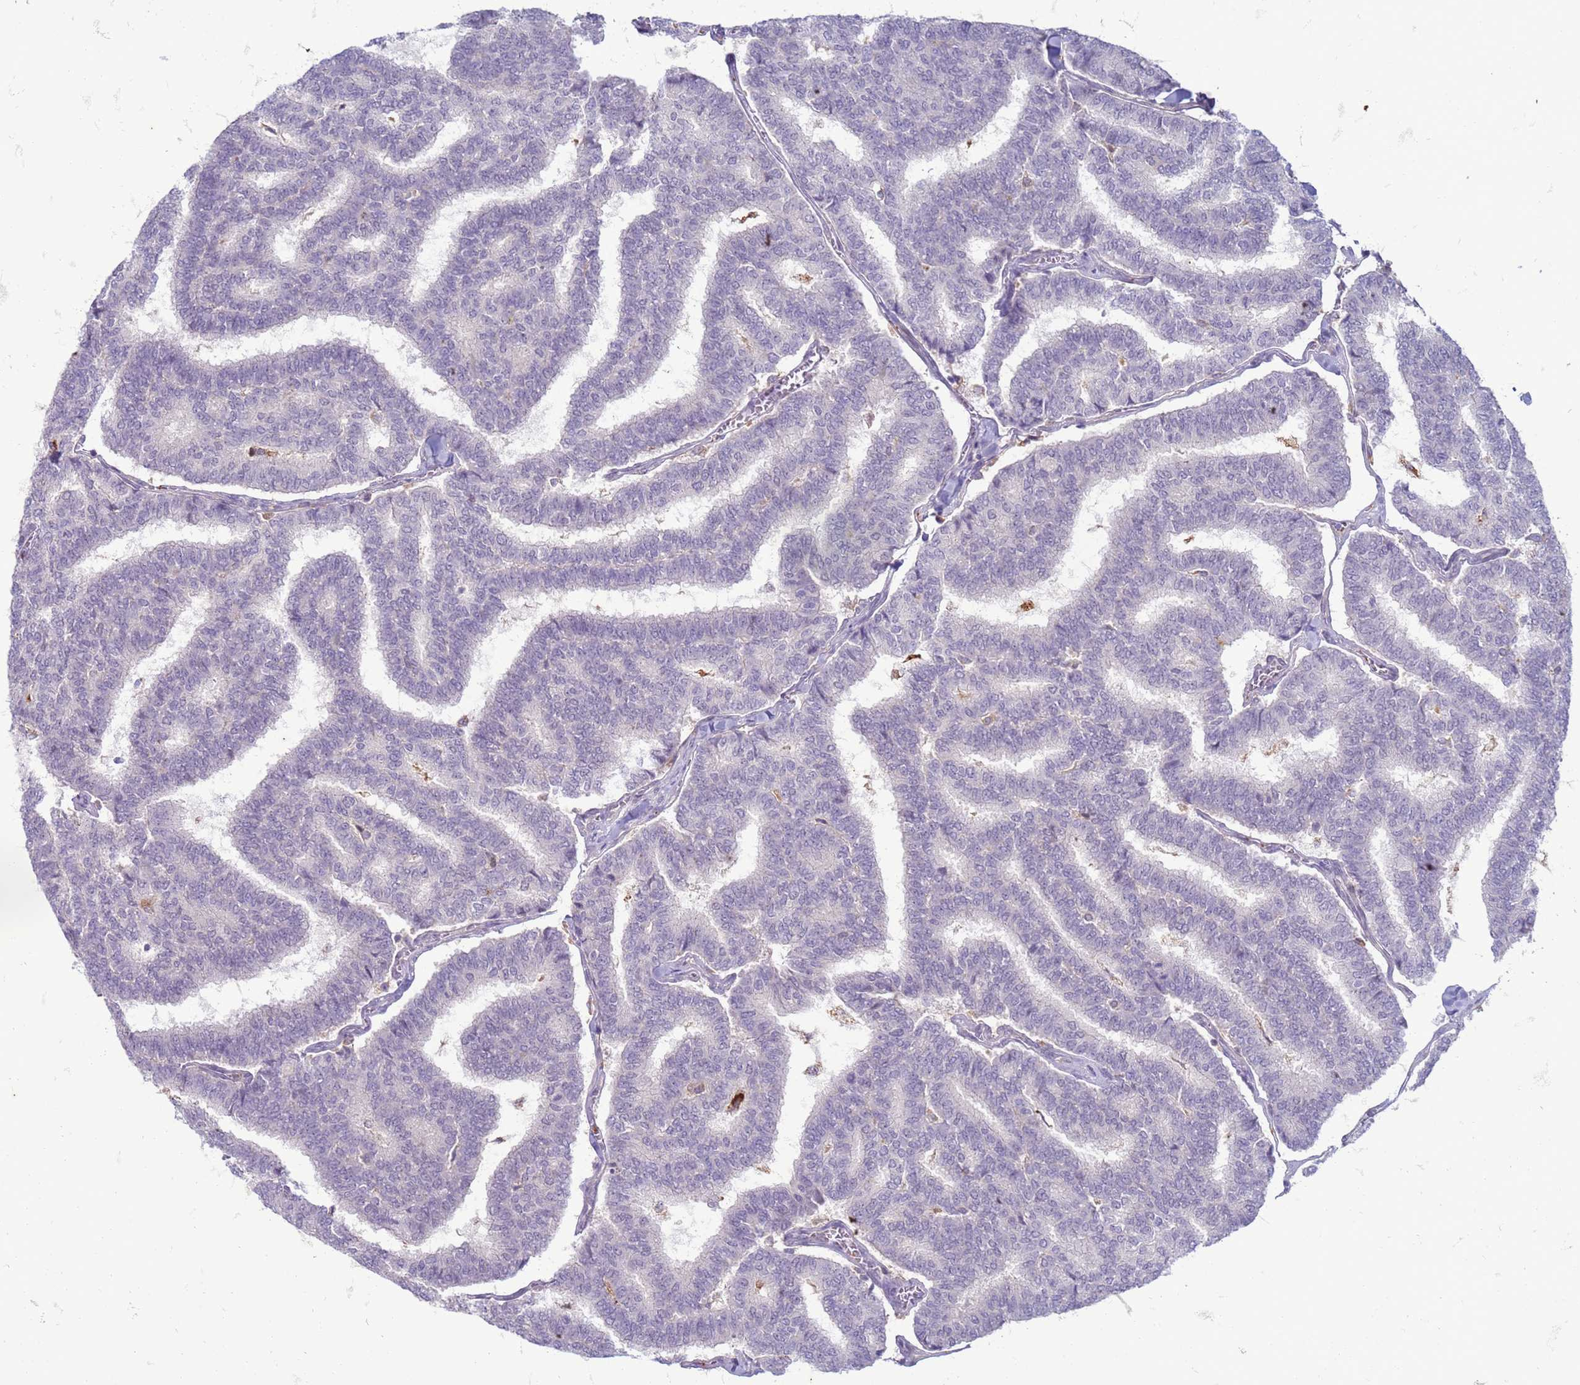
{"staining": {"intensity": "negative", "quantity": "none", "location": "none"}, "tissue": "thyroid cancer", "cell_type": "Tumor cells", "image_type": "cancer", "snomed": [{"axis": "morphology", "description": "Papillary adenocarcinoma, NOS"}, {"axis": "topography", "description": "Thyroid gland"}], "caption": "Human thyroid cancer (papillary adenocarcinoma) stained for a protein using IHC exhibits no positivity in tumor cells.", "gene": "SLC15A3", "patient": {"sex": "female", "age": 35}}